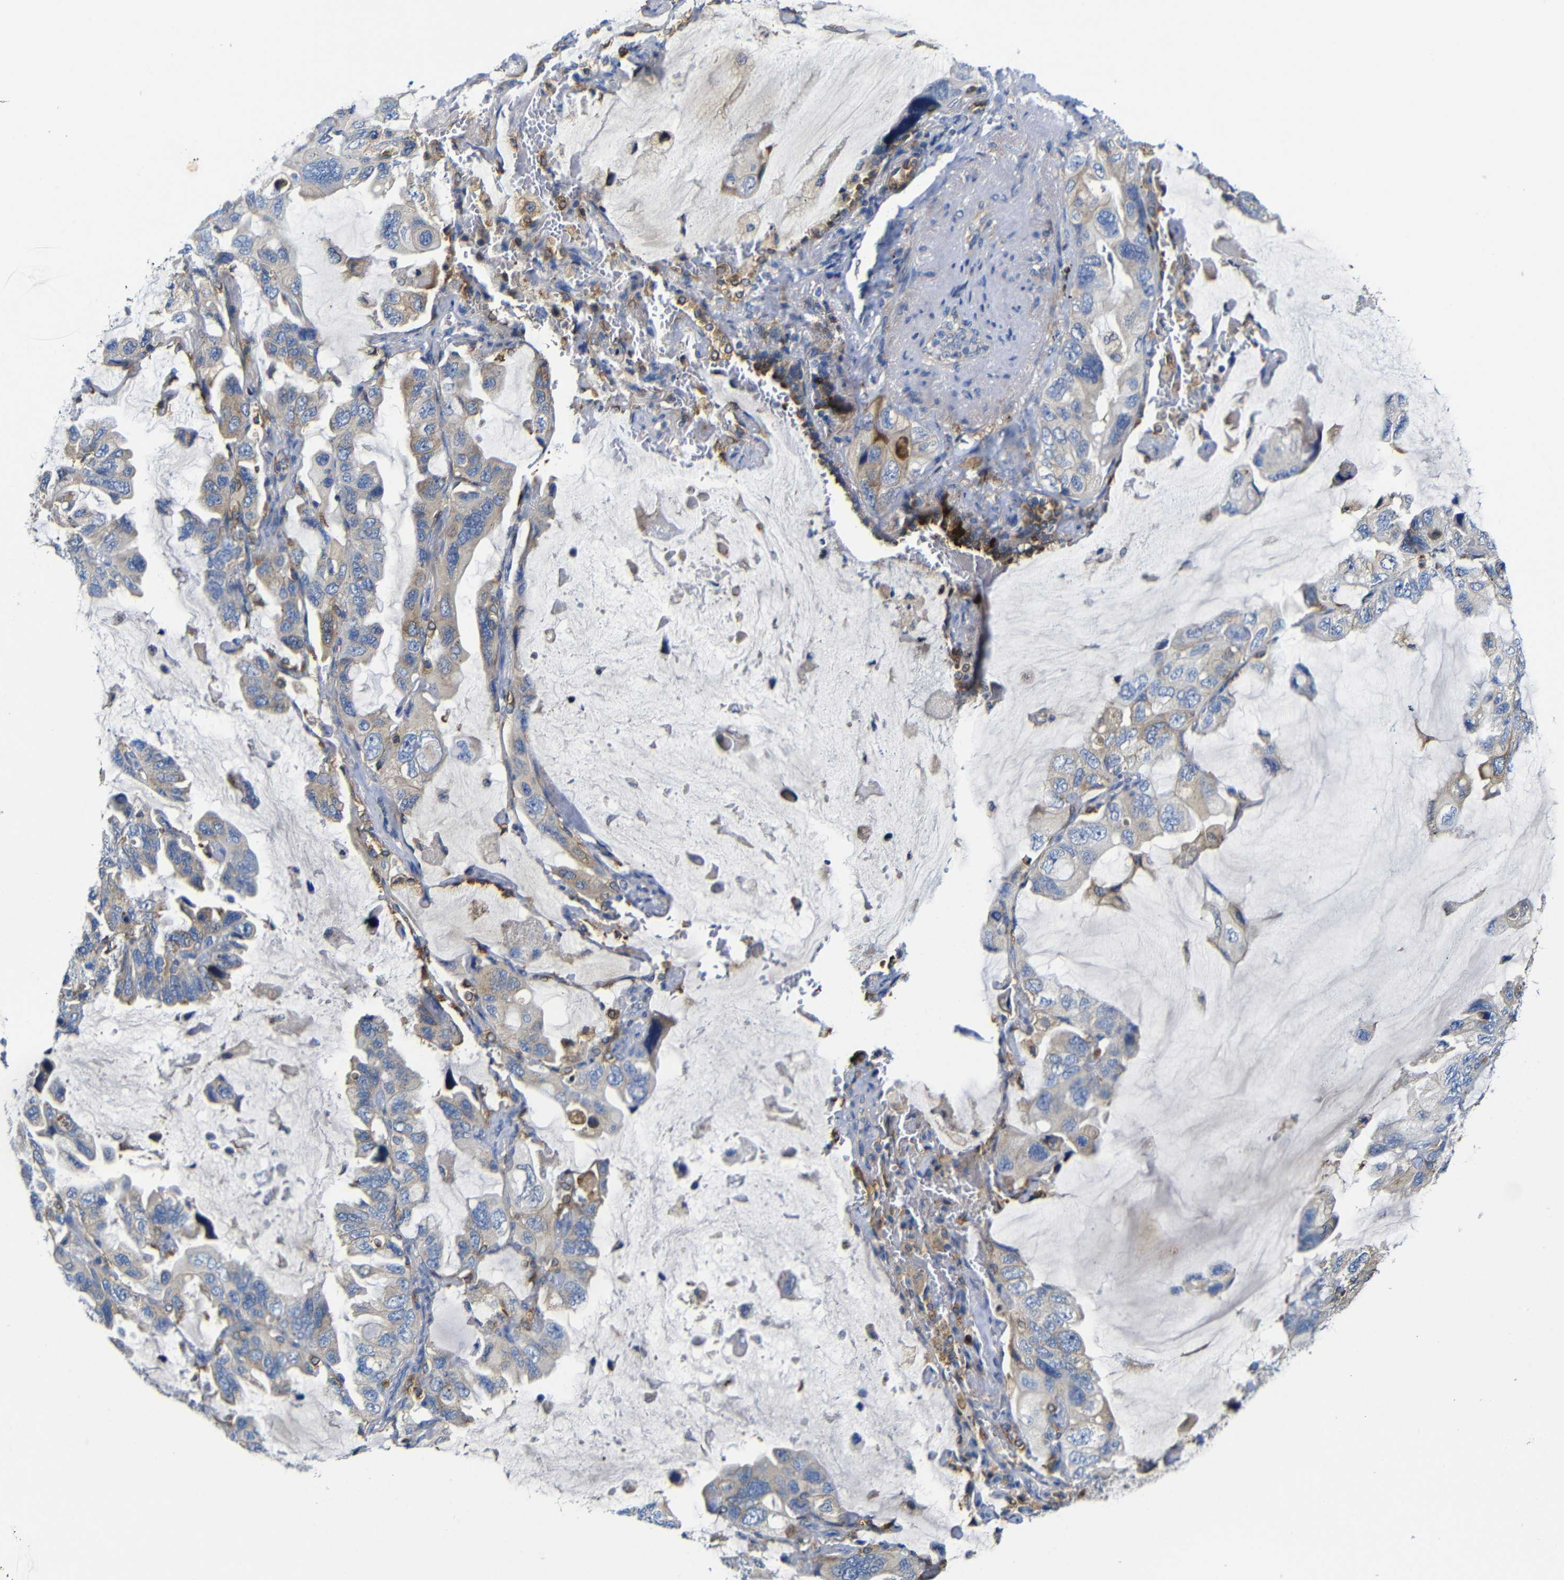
{"staining": {"intensity": "negative", "quantity": "none", "location": "none"}, "tissue": "lung cancer", "cell_type": "Tumor cells", "image_type": "cancer", "snomed": [{"axis": "morphology", "description": "Squamous cell carcinoma, NOS"}, {"axis": "topography", "description": "Lung"}], "caption": "Tumor cells show no significant positivity in lung squamous cell carcinoma.", "gene": "CLCC1", "patient": {"sex": "female", "age": 73}}